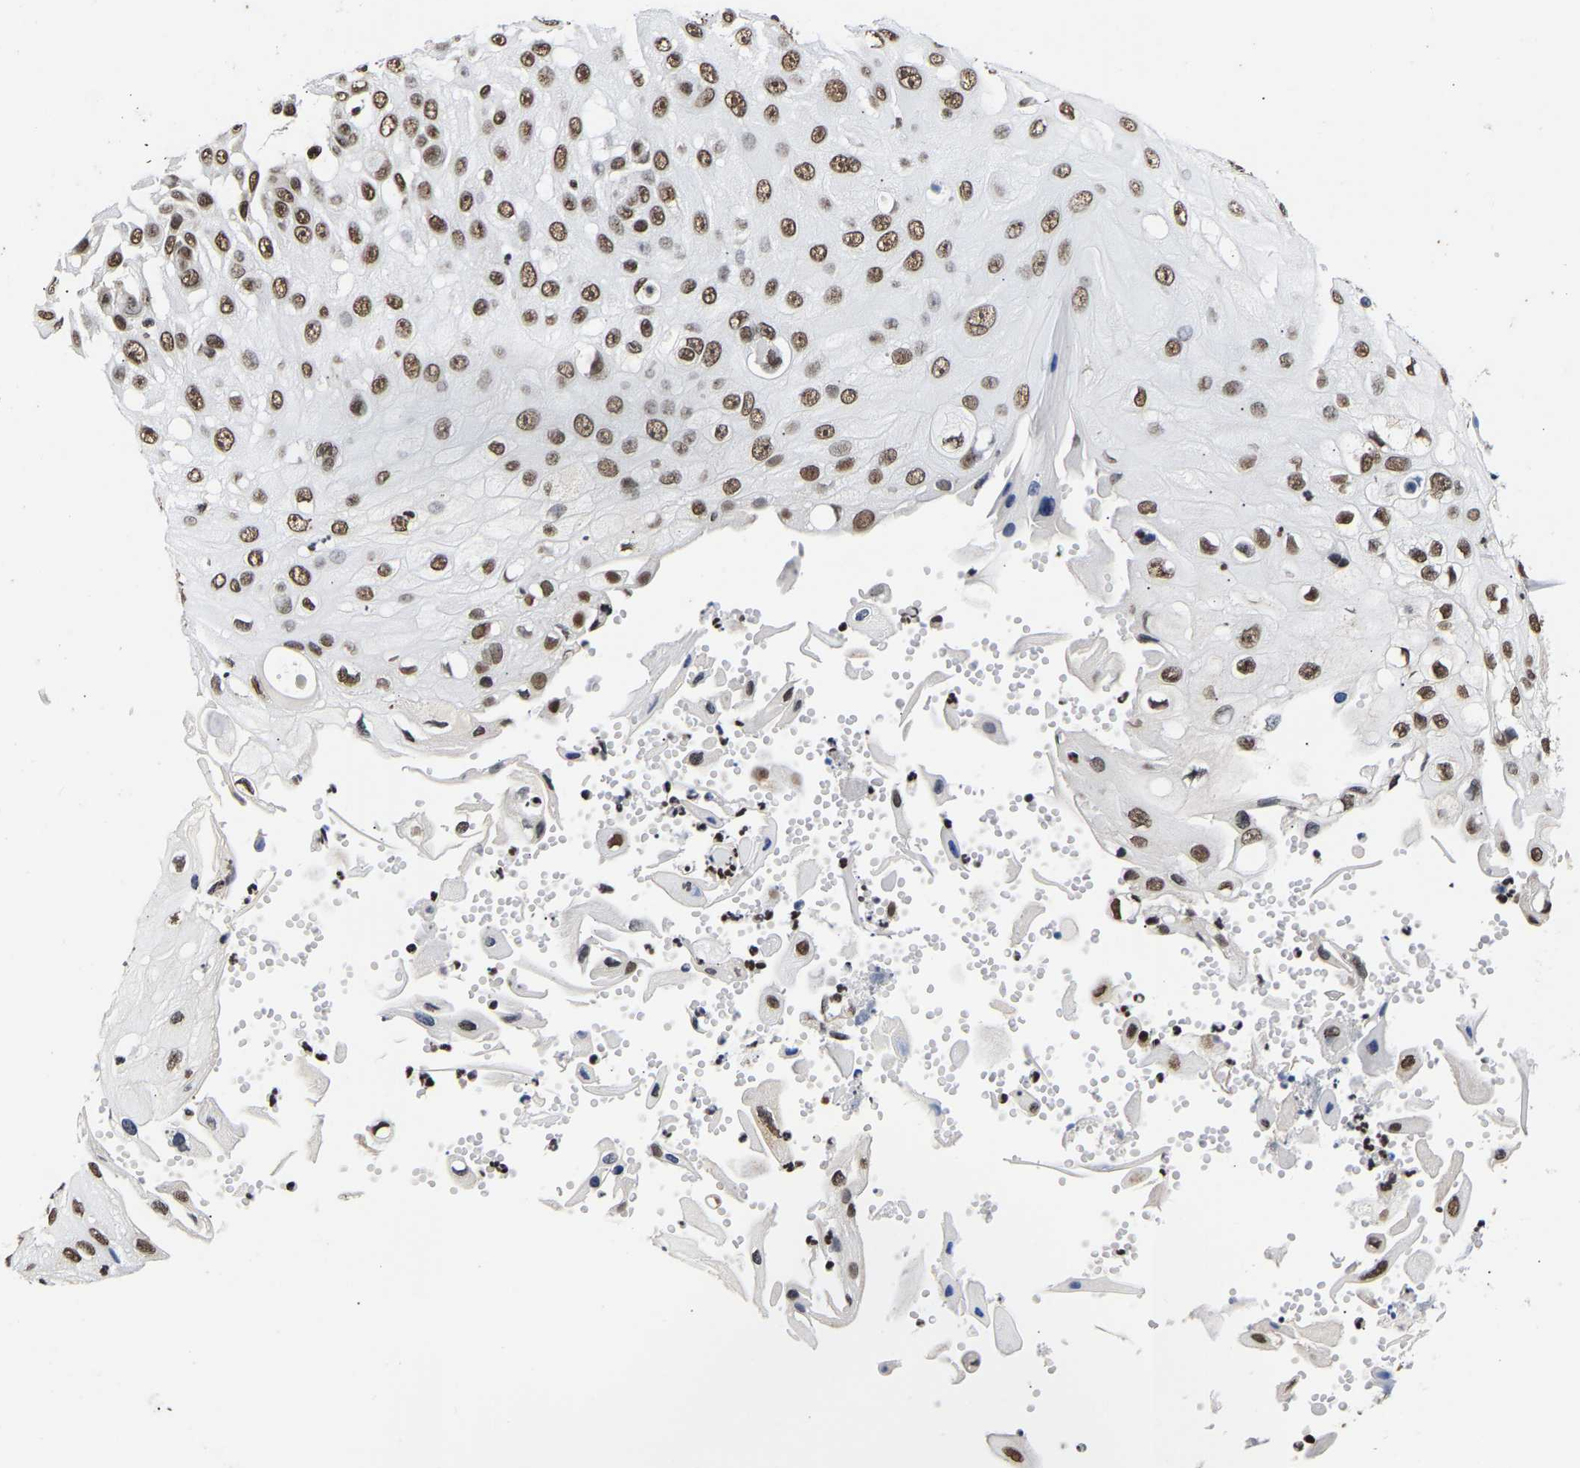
{"staining": {"intensity": "strong", "quantity": ">75%", "location": "nuclear"}, "tissue": "skin cancer", "cell_type": "Tumor cells", "image_type": "cancer", "snomed": [{"axis": "morphology", "description": "Squamous cell carcinoma, NOS"}, {"axis": "topography", "description": "Skin"}], "caption": "Skin cancer (squamous cell carcinoma) stained with immunohistochemistry exhibits strong nuclear staining in about >75% of tumor cells. (DAB IHC, brown staining for protein, blue staining for nuclei).", "gene": "PSIP1", "patient": {"sex": "female", "age": 44}}